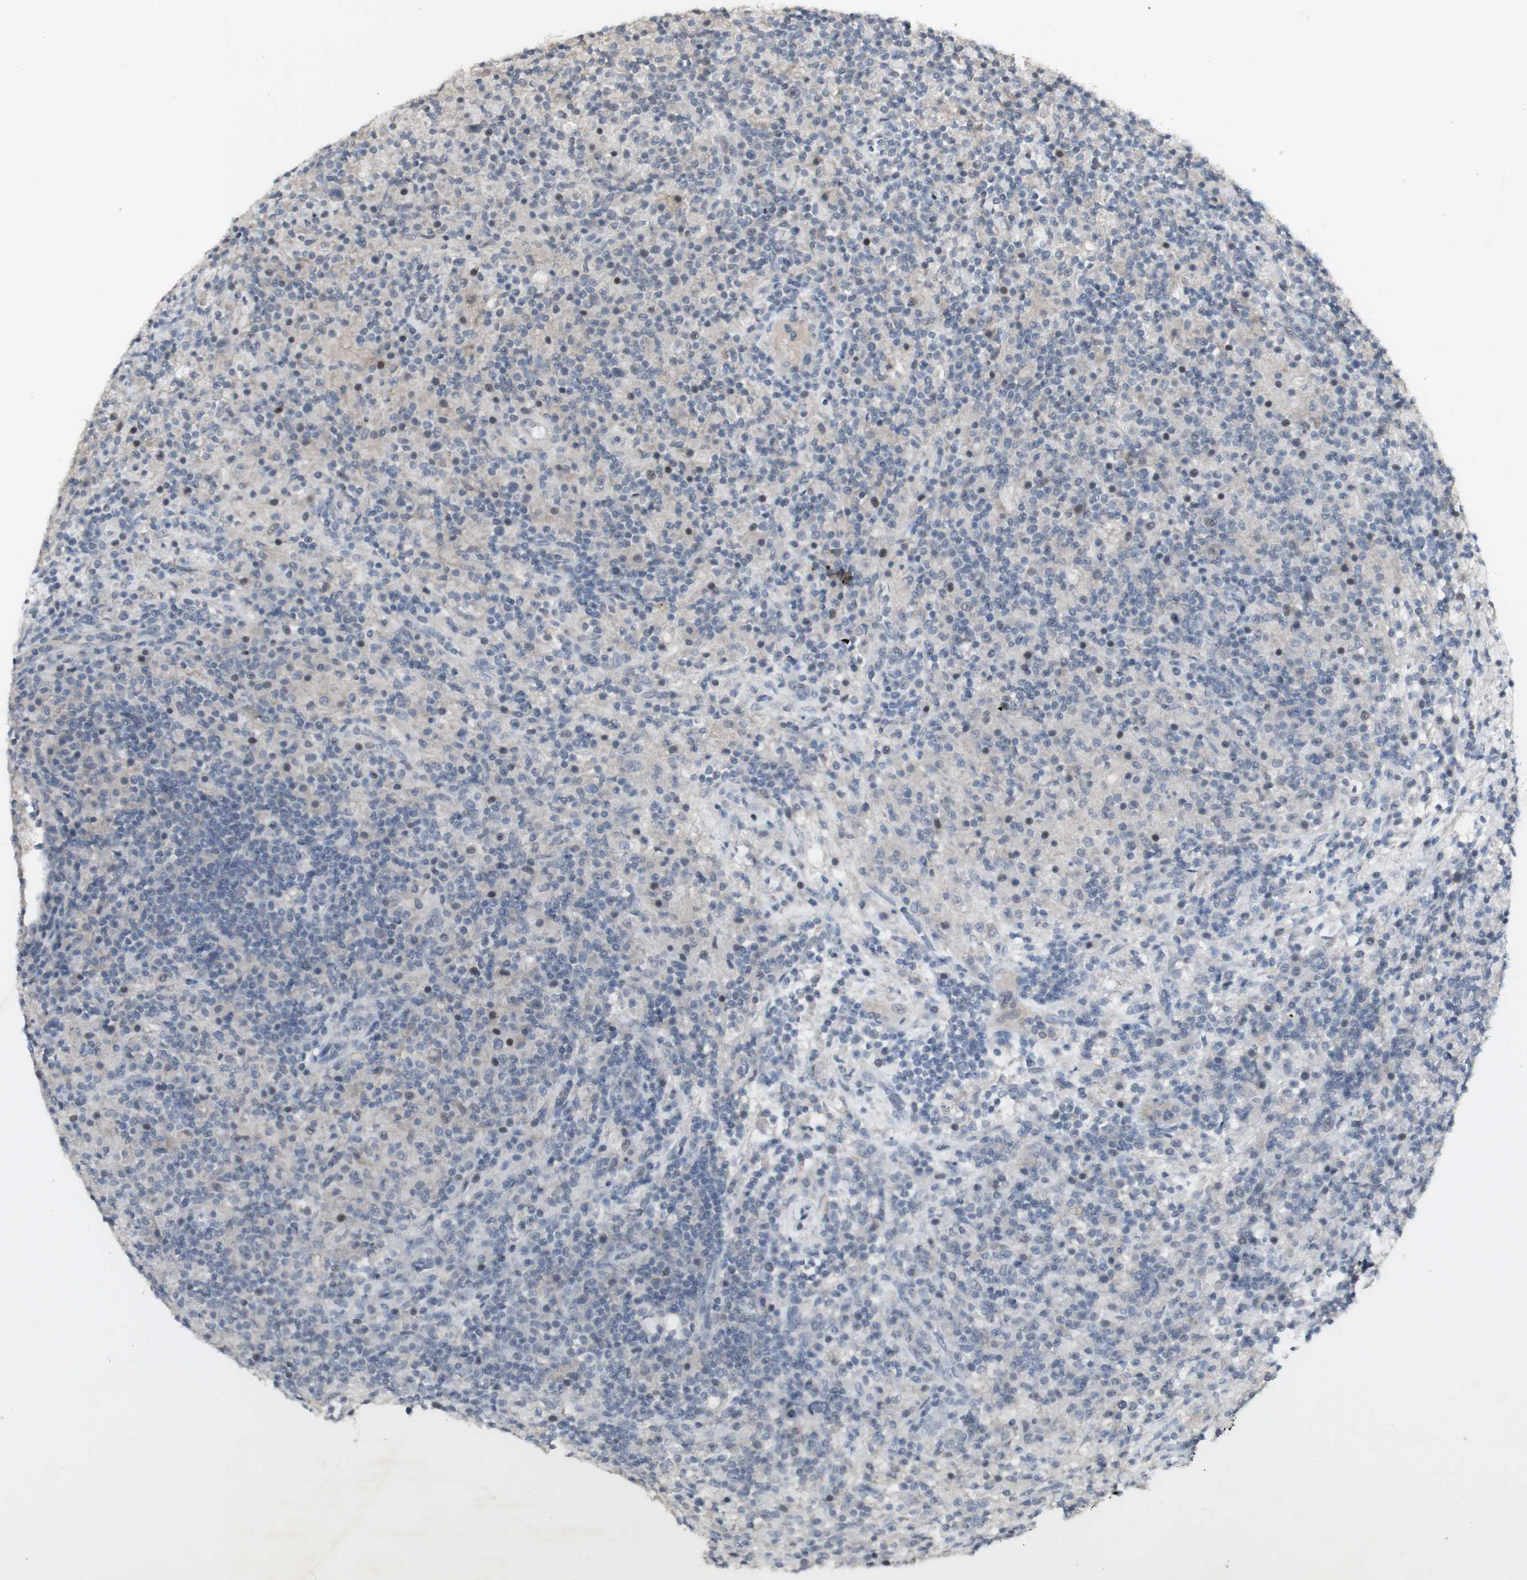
{"staining": {"intensity": "negative", "quantity": "none", "location": "none"}, "tissue": "lymphoma", "cell_type": "Tumor cells", "image_type": "cancer", "snomed": [{"axis": "morphology", "description": "Hodgkin's disease, NOS"}, {"axis": "topography", "description": "Lymph node"}], "caption": "IHC histopathology image of lymphoma stained for a protein (brown), which exhibits no expression in tumor cells.", "gene": "C1orf116", "patient": {"sex": "male", "age": 70}}